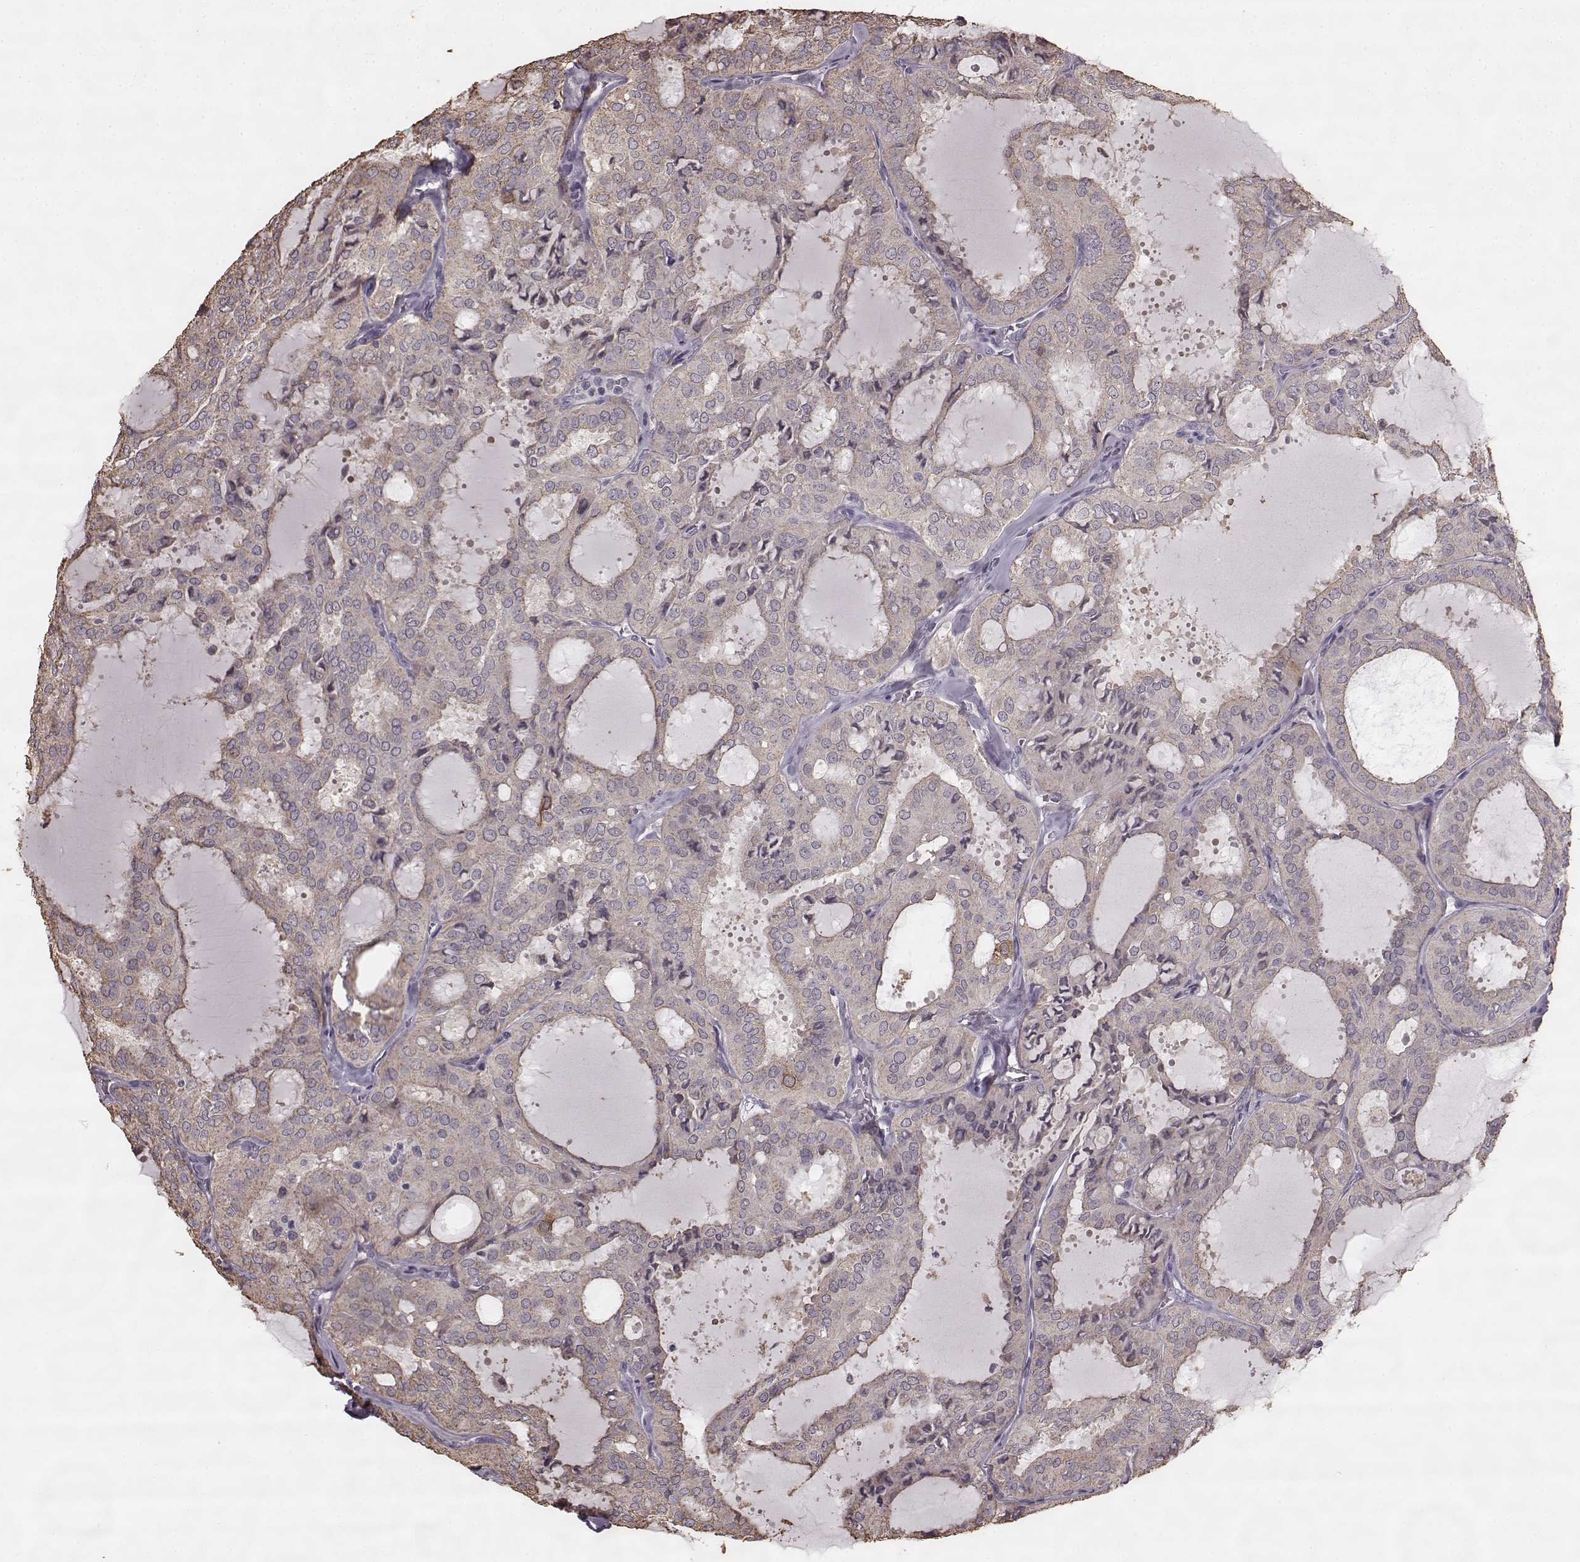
{"staining": {"intensity": "weak", "quantity": ">75%", "location": "cytoplasmic/membranous"}, "tissue": "thyroid cancer", "cell_type": "Tumor cells", "image_type": "cancer", "snomed": [{"axis": "morphology", "description": "Follicular adenoma carcinoma, NOS"}, {"axis": "topography", "description": "Thyroid gland"}], "caption": "Follicular adenoma carcinoma (thyroid) was stained to show a protein in brown. There is low levels of weak cytoplasmic/membranous staining in about >75% of tumor cells. The staining is performed using DAB (3,3'-diaminobenzidine) brown chromogen to label protein expression. The nuclei are counter-stained blue using hematoxylin.", "gene": "HMMR", "patient": {"sex": "male", "age": 75}}